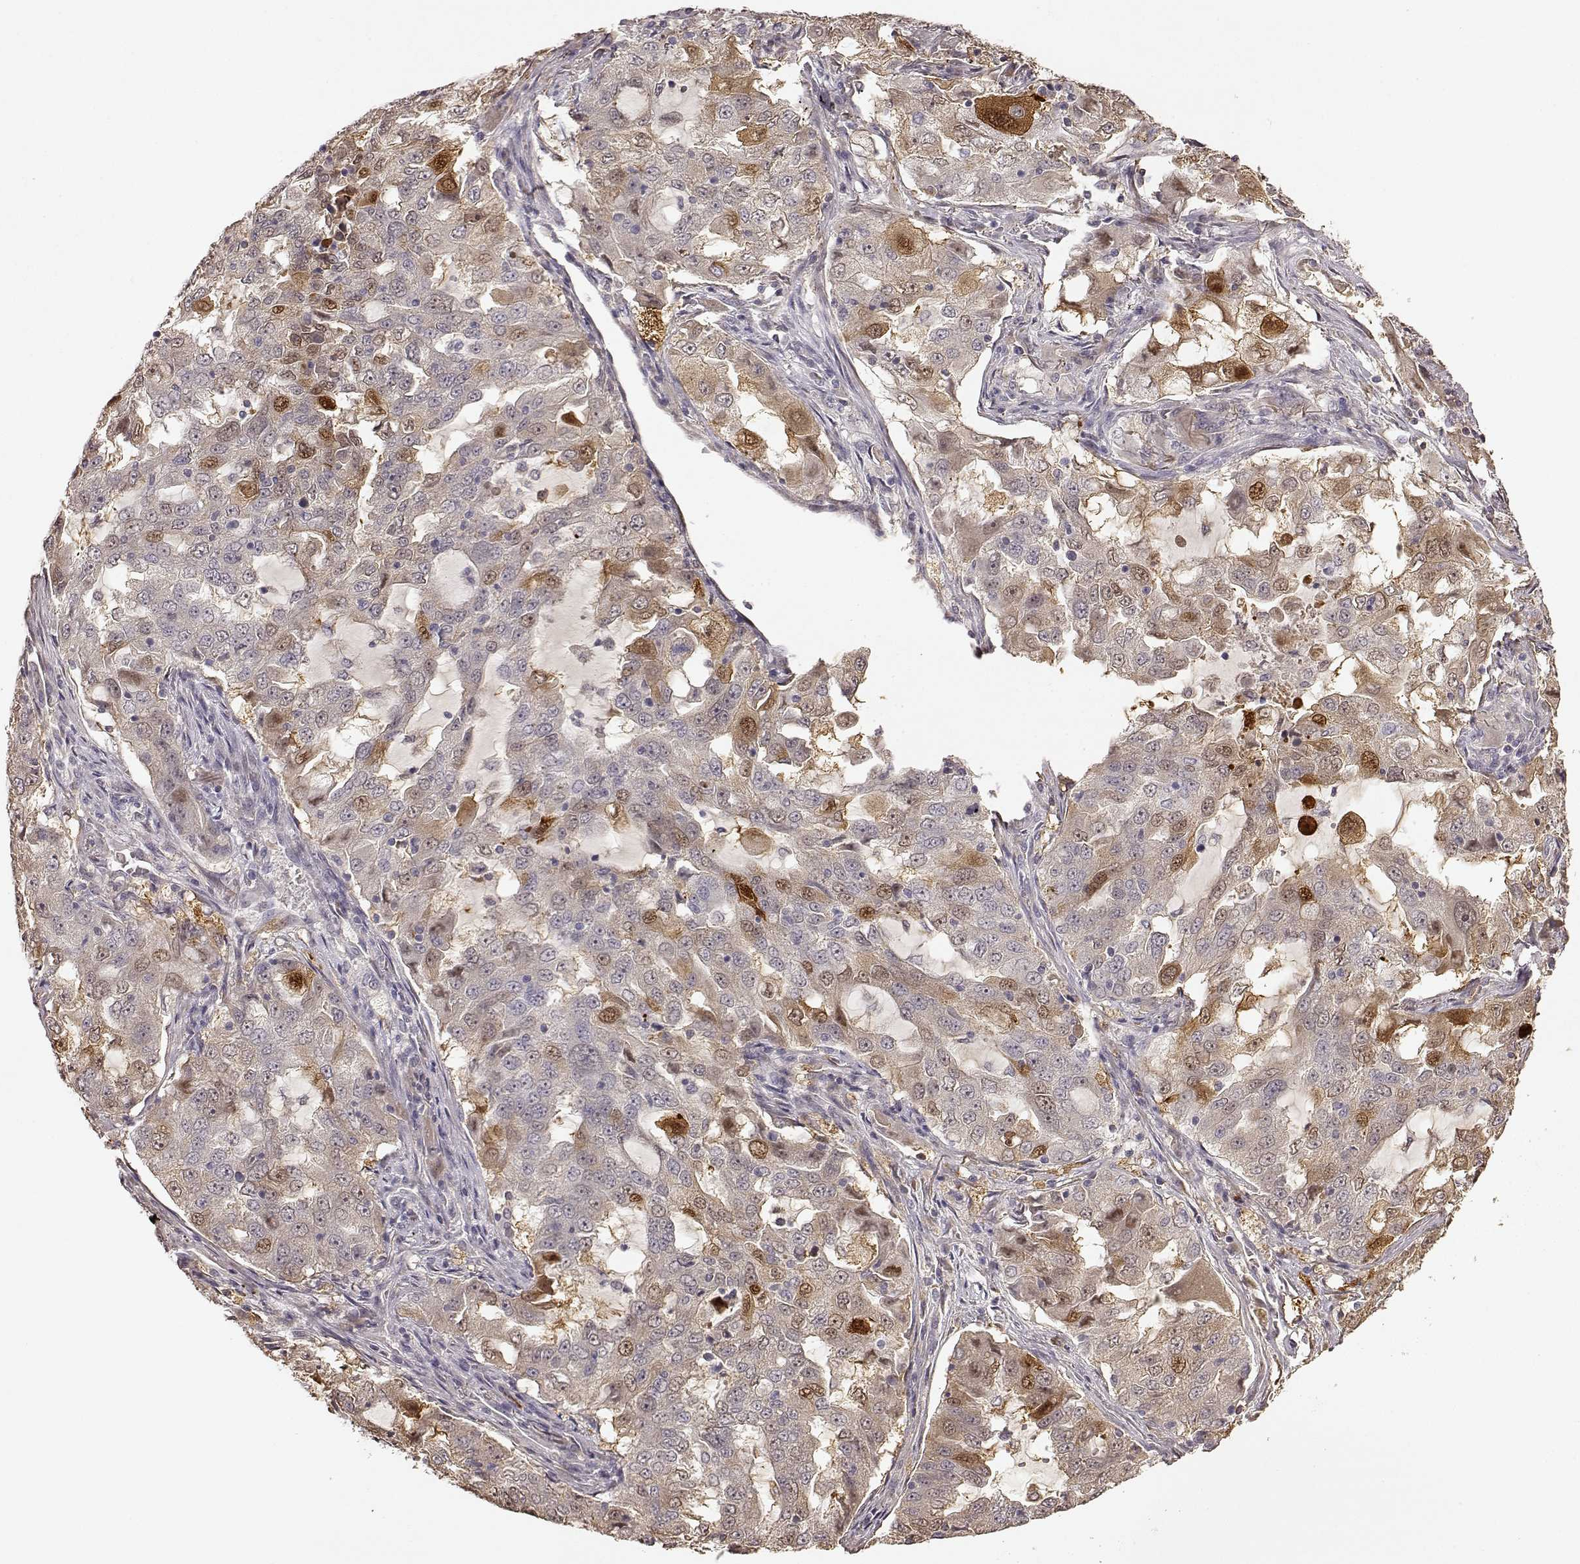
{"staining": {"intensity": "moderate", "quantity": "<25%", "location": "cytoplasmic/membranous,nuclear"}, "tissue": "lung cancer", "cell_type": "Tumor cells", "image_type": "cancer", "snomed": [{"axis": "morphology", "description": "Adenocarcinoma, NOS"}, {"axis": "topography", "description": "Lung"}], "caption": "This is an image of IHC staining of lung cancer, which shows moderate staining in the cytoplasmic/membranous and nuclear of tumor cells.", "gene": "CRB1", "patient": {"sex": "female", "age": 61}}